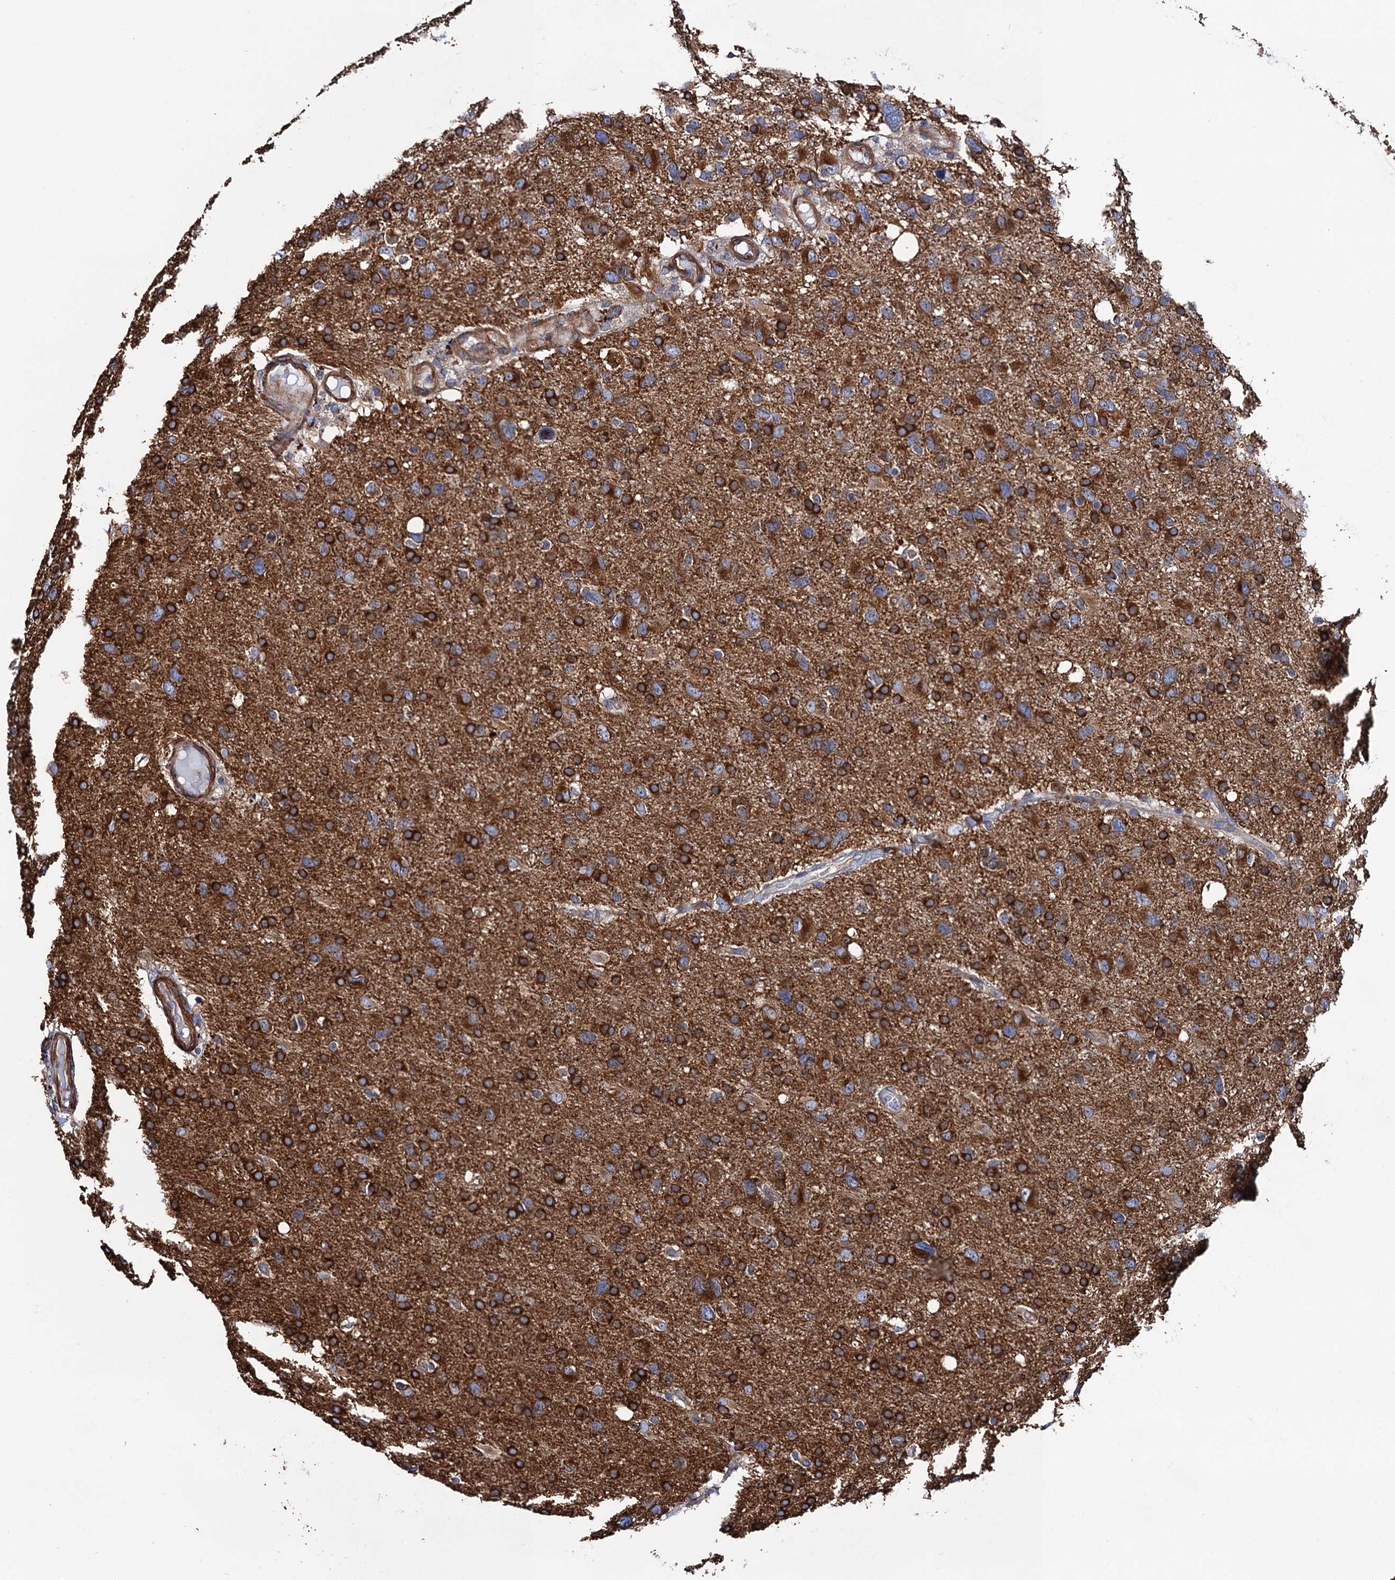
{"staining": {"intensity": "strong", "quantity": ">75%", "location": "cytoplasmic/membranous"}, "tissue": "glioma", "cell_type": "Tumor cells", "image_type": "cancer", "snomed": [{"axis": "morphology", "description": "Glioma, malignant, High grade"}, {"axis": "topography", "description": "Brain"}], "caption": "Strong cytoplasmic/membranous protein staining is appreciated in approximately >75% of tumor cells in glioma.", "gene": "ZDHHC18", "patient": {"sex": "male", "age": 61}}